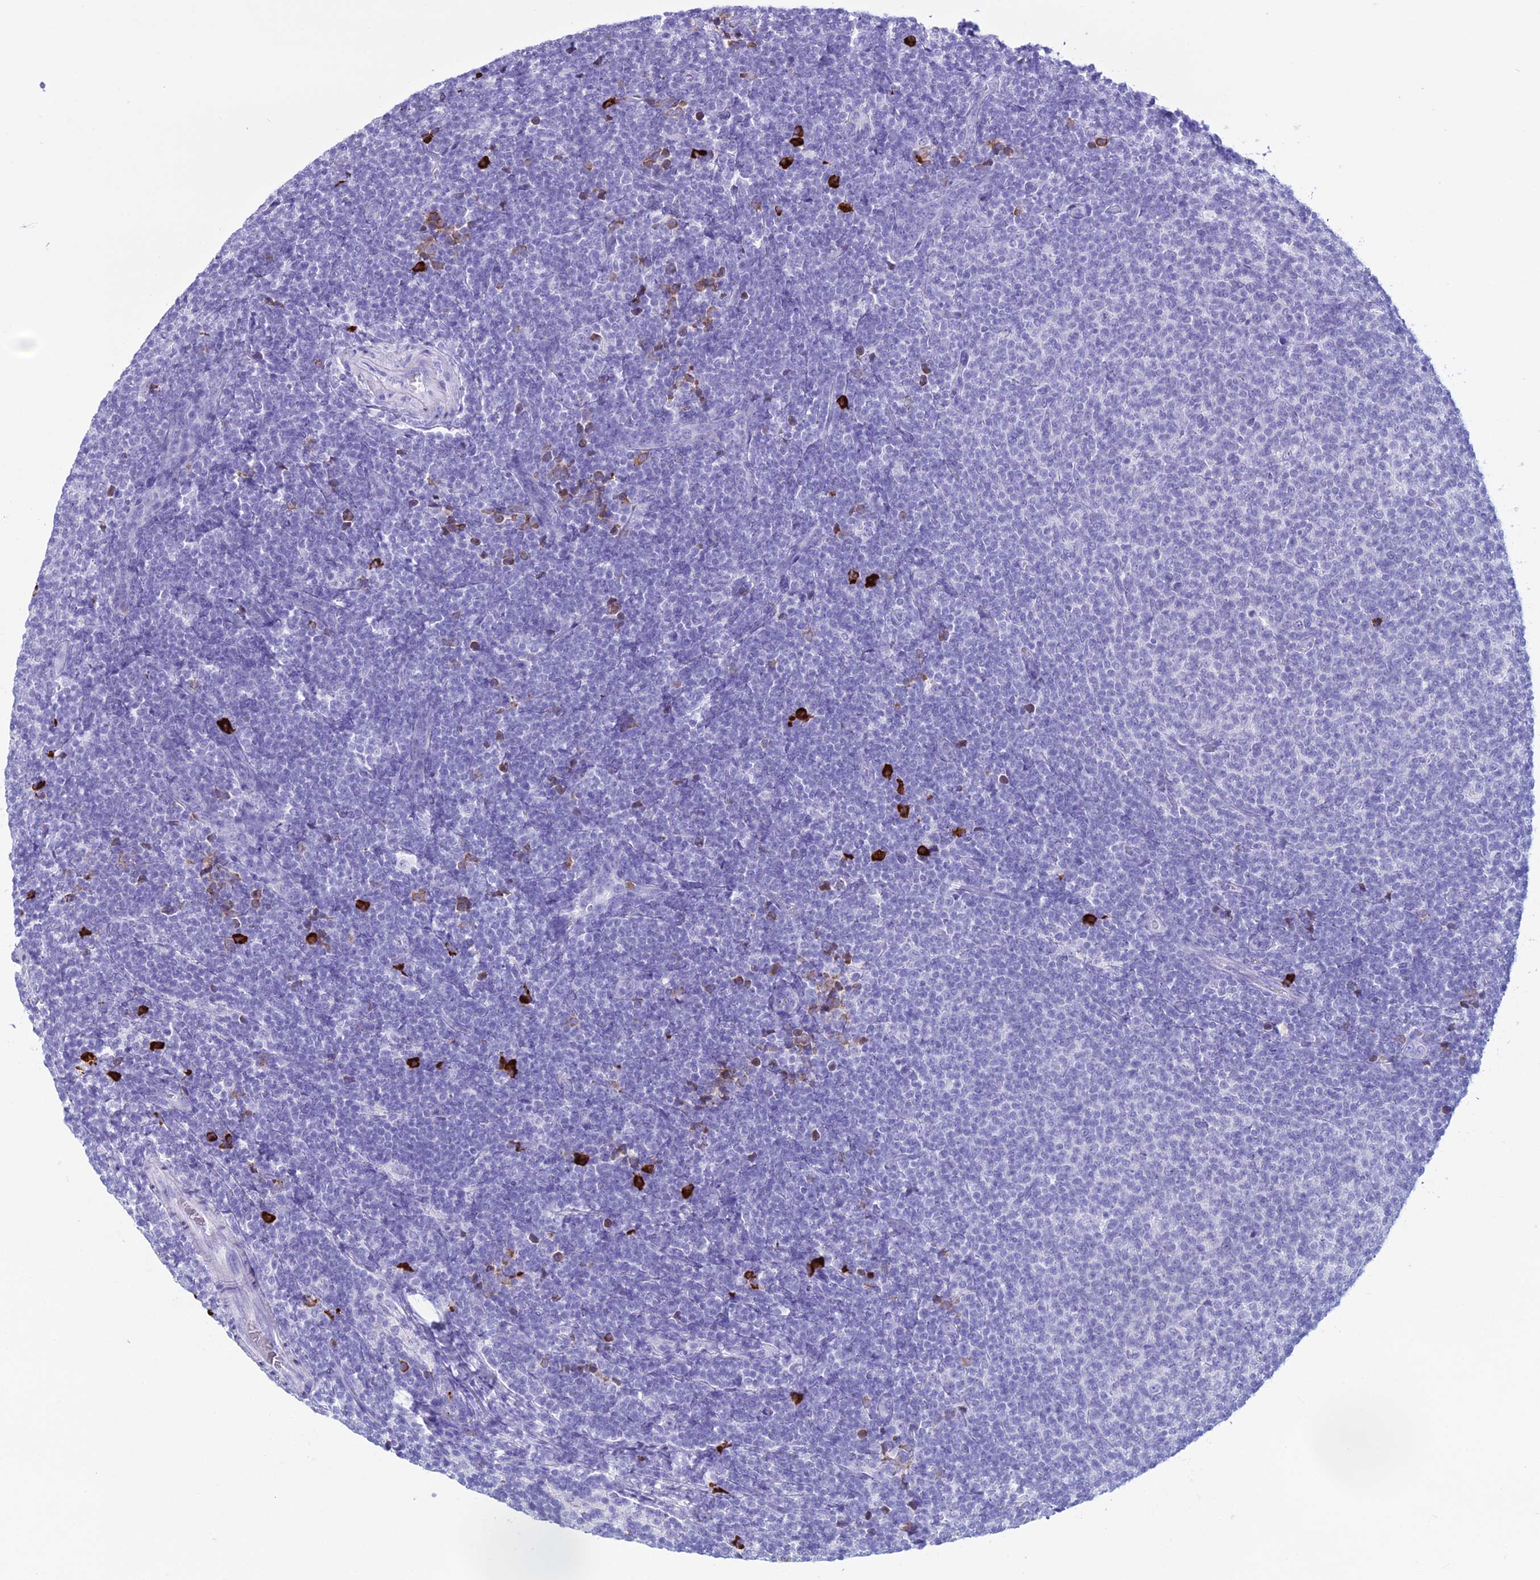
{"staining": {"intensity": "negative", "quantity": "none", "location": "none"}, "tissue": "lymphoma", "cell_type": "Tumor cells", "image_type": "cancer", "snomed": [{"axis": "morphology", "description": "Malignant lymphoma, non-Hodgkin's type, Low grade"}, {"axis": "topography", "description": "Lymph node"}], "caption": "This is a photomicrograph of immunohistochemistry staining of lymphoma, which shows no expression in tumor cells.", "gene": "MZB1", "patient": {"sex": "male", "age": 66}}